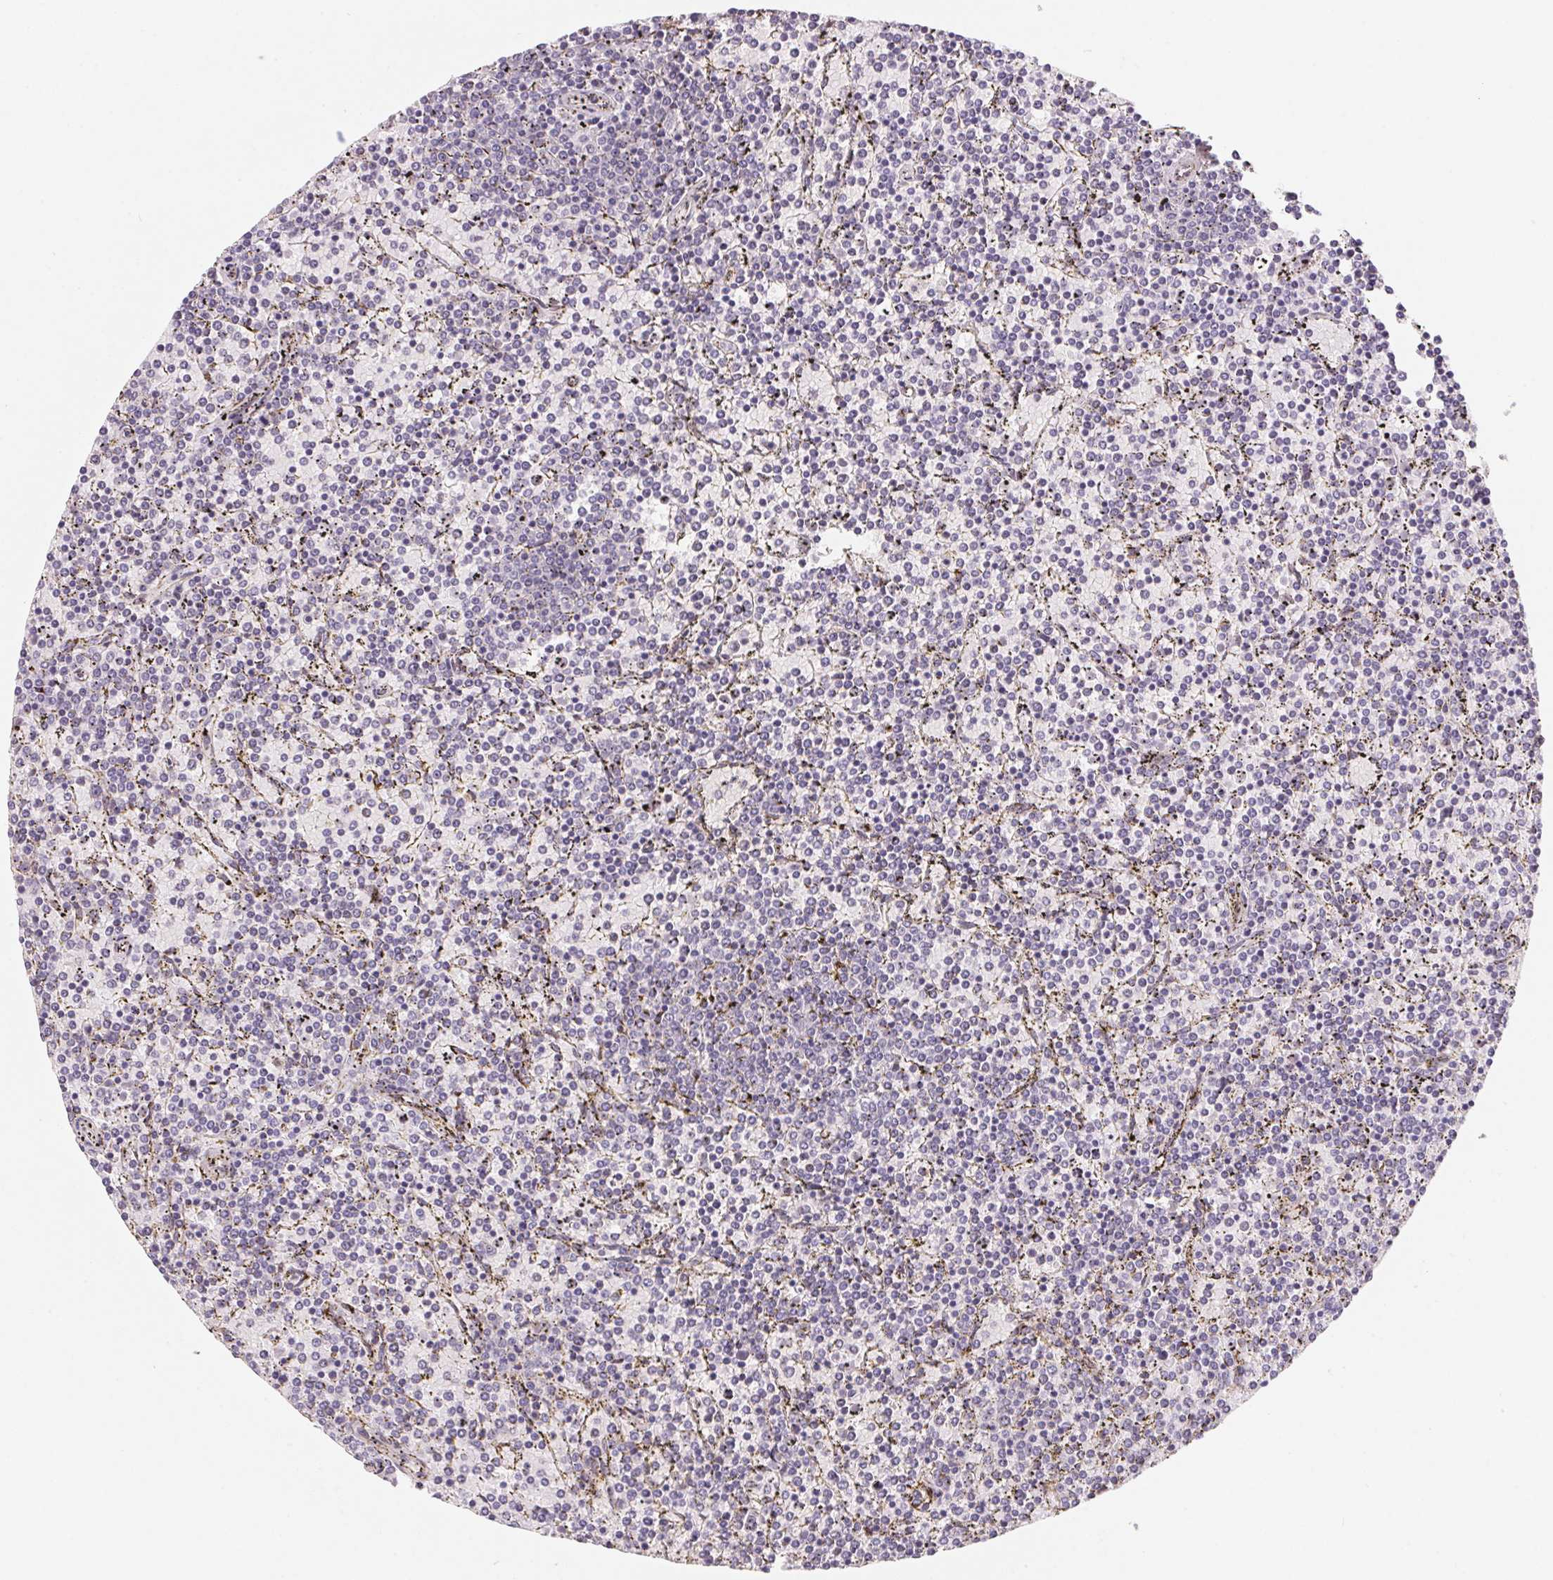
{"staining": {"intensity": "negative", "quantity": "none", "location": "none"}, "tissue": "lymphoma", "cell_type": "Tumor cells", "image_type": "cancer", "snomed": [{"axis": "morphology", "description": "Malignant lymphoma, non-Hodgkin's type, Low grade"}, {"axis": "topography", "description": "Spleen"}], "caption": "Low-grade malignant lymphoma, non-Hodgkin's type stained for a protein using immunohistochemistry displays no staining tumor cells.", "gene": "EI24", "patient": {"sex": "female", "age": 77}}